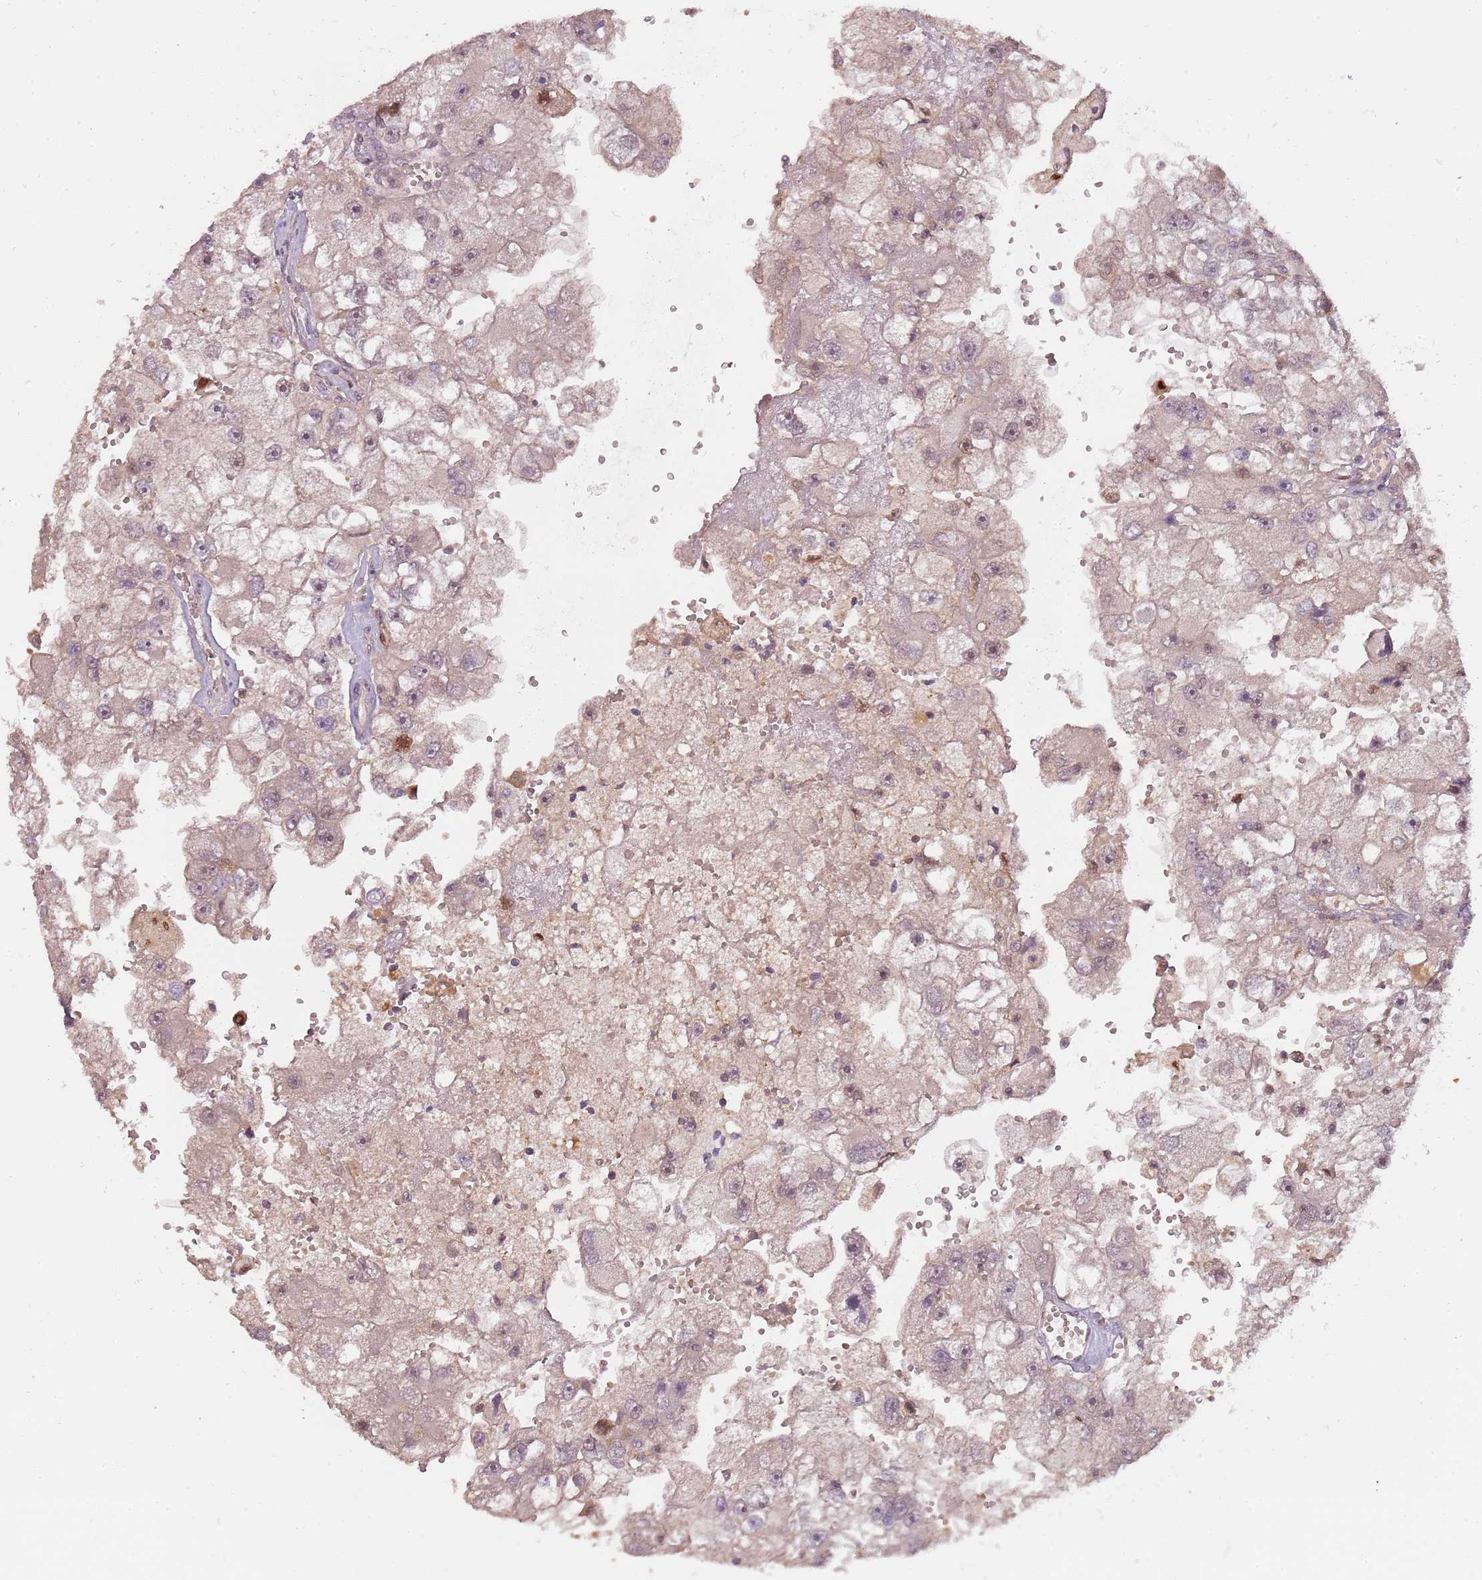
{"staining": {"intensity": "weak", "quantity": "25%-75%", "location": "cytoplasmic/membranous,nuclear"}, "tissue": "renal cancer", "cell_type": "Tumor cells", "image_type": "cancer", "snomed": [{"axis": "morphology", "description": "Adenocarcinoma, NOS"}, {"axis": "topography", "description": "Kidney"}], "caption": "Adenocarcinoma (renal) was stained to show a protein in brown. There is low levels of weak cytoplasmic/membranous and nuclear positivity in about 25%-75% of tumor cells. The protein of interest is stained brown, and the nuclei are stained in blue (DAB IHC with brightfield microscopy, high magnification).", "gene": "GSTO2", "patient": {"sex": "male", "age": 63}}